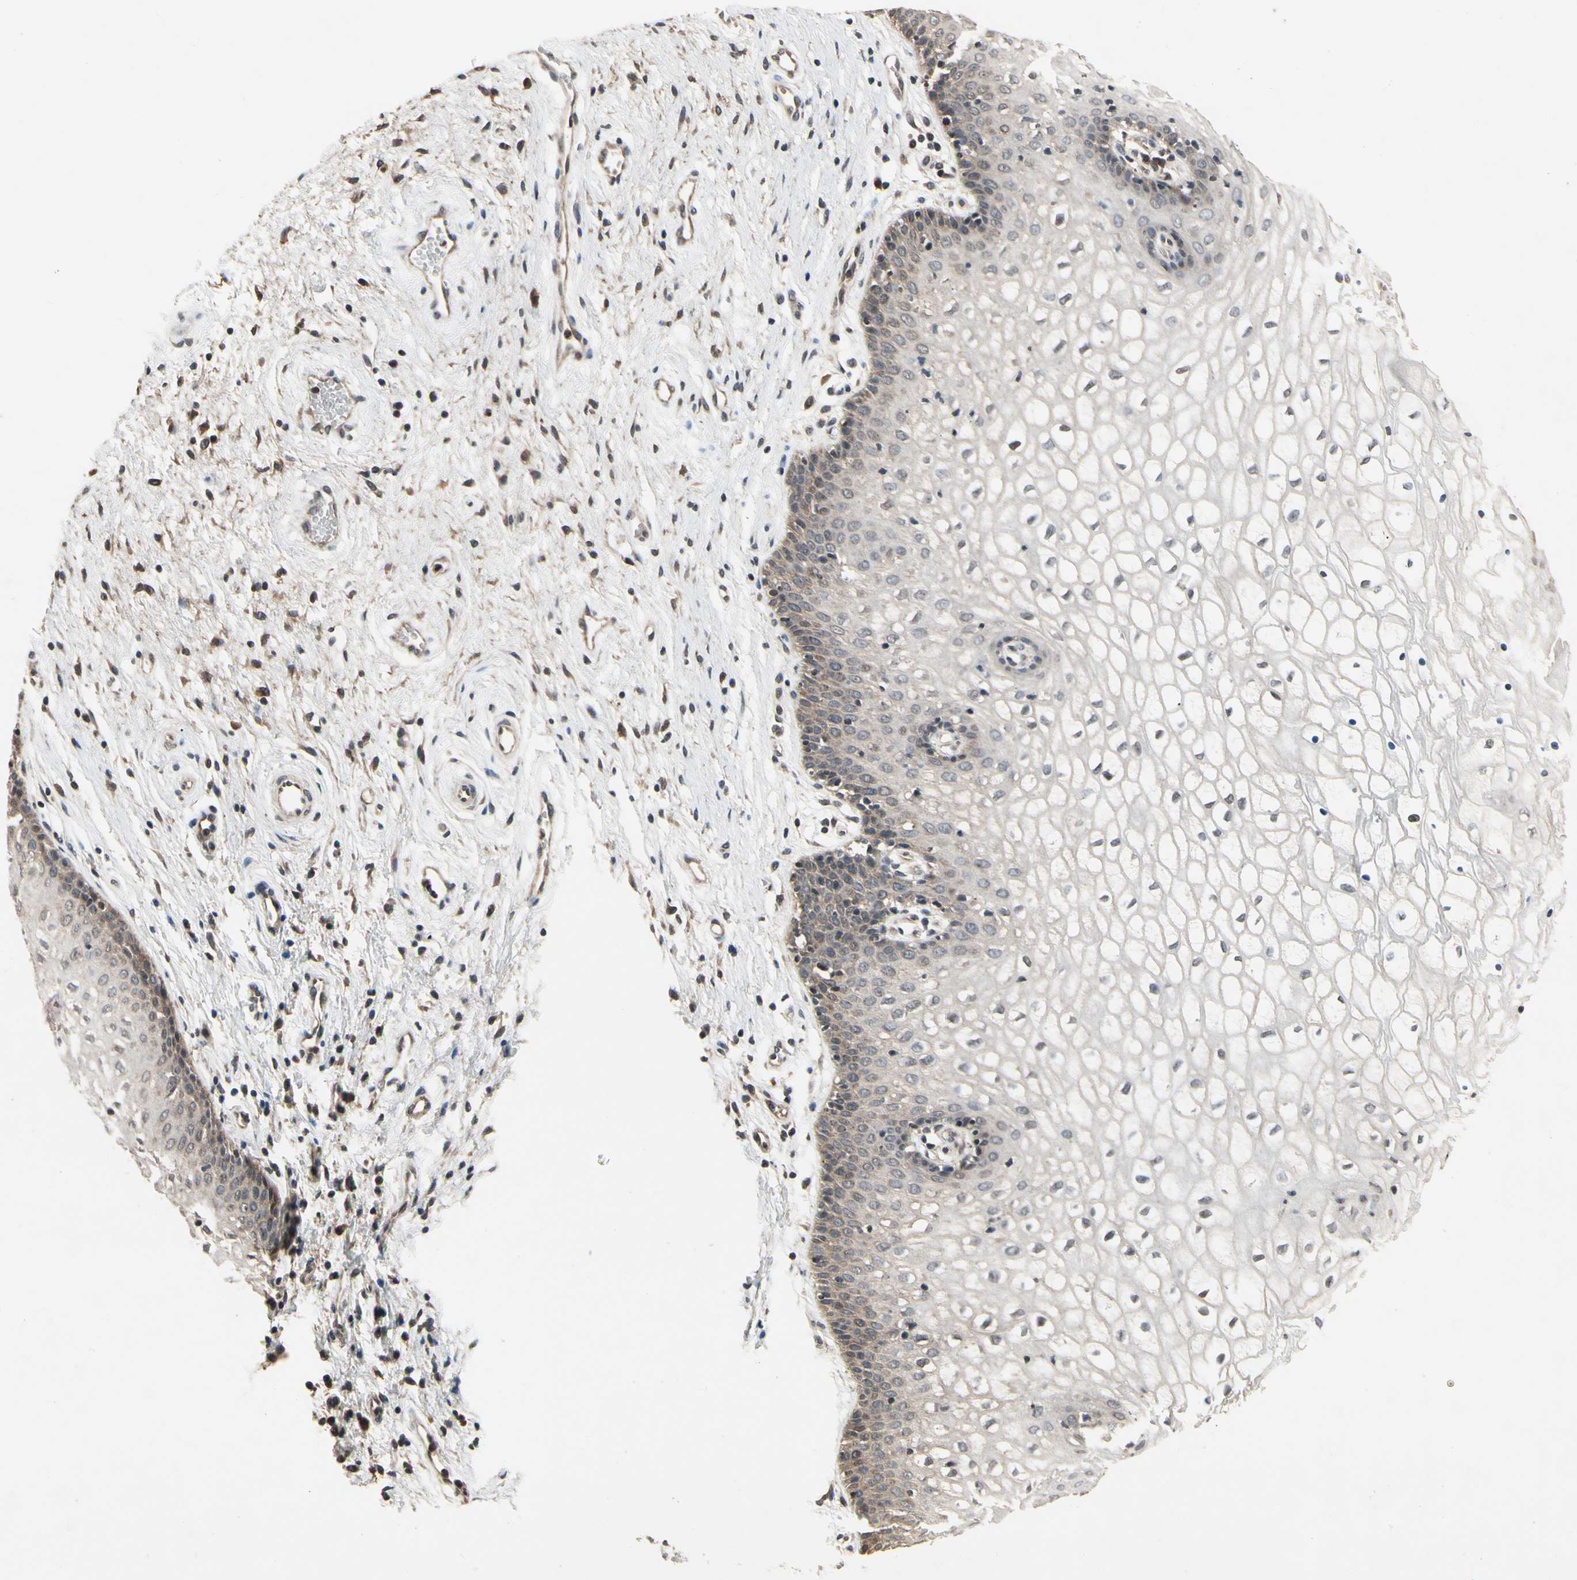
{"staining": {"intensity": "weak", "quantity": "<25%", "location": "cytoplasmic/membranous"}, "tissue": "vagina", "cell_type": "Squamous epithelial cells", "image_type": "normal", "snomed": [{"axis": "morphology", "description": "Normal tissue, NOS"}, {"axis": "topography", "description": "Vagina"}], "caption": "DAB (3,3'-diaminobenzidine) immunohistochemical staining of normal human vagina demonstrates no significant staining in squamous epithelial cells.", "gene": "DPY19L3", "patient": {"sex": "female", "age": 34}}